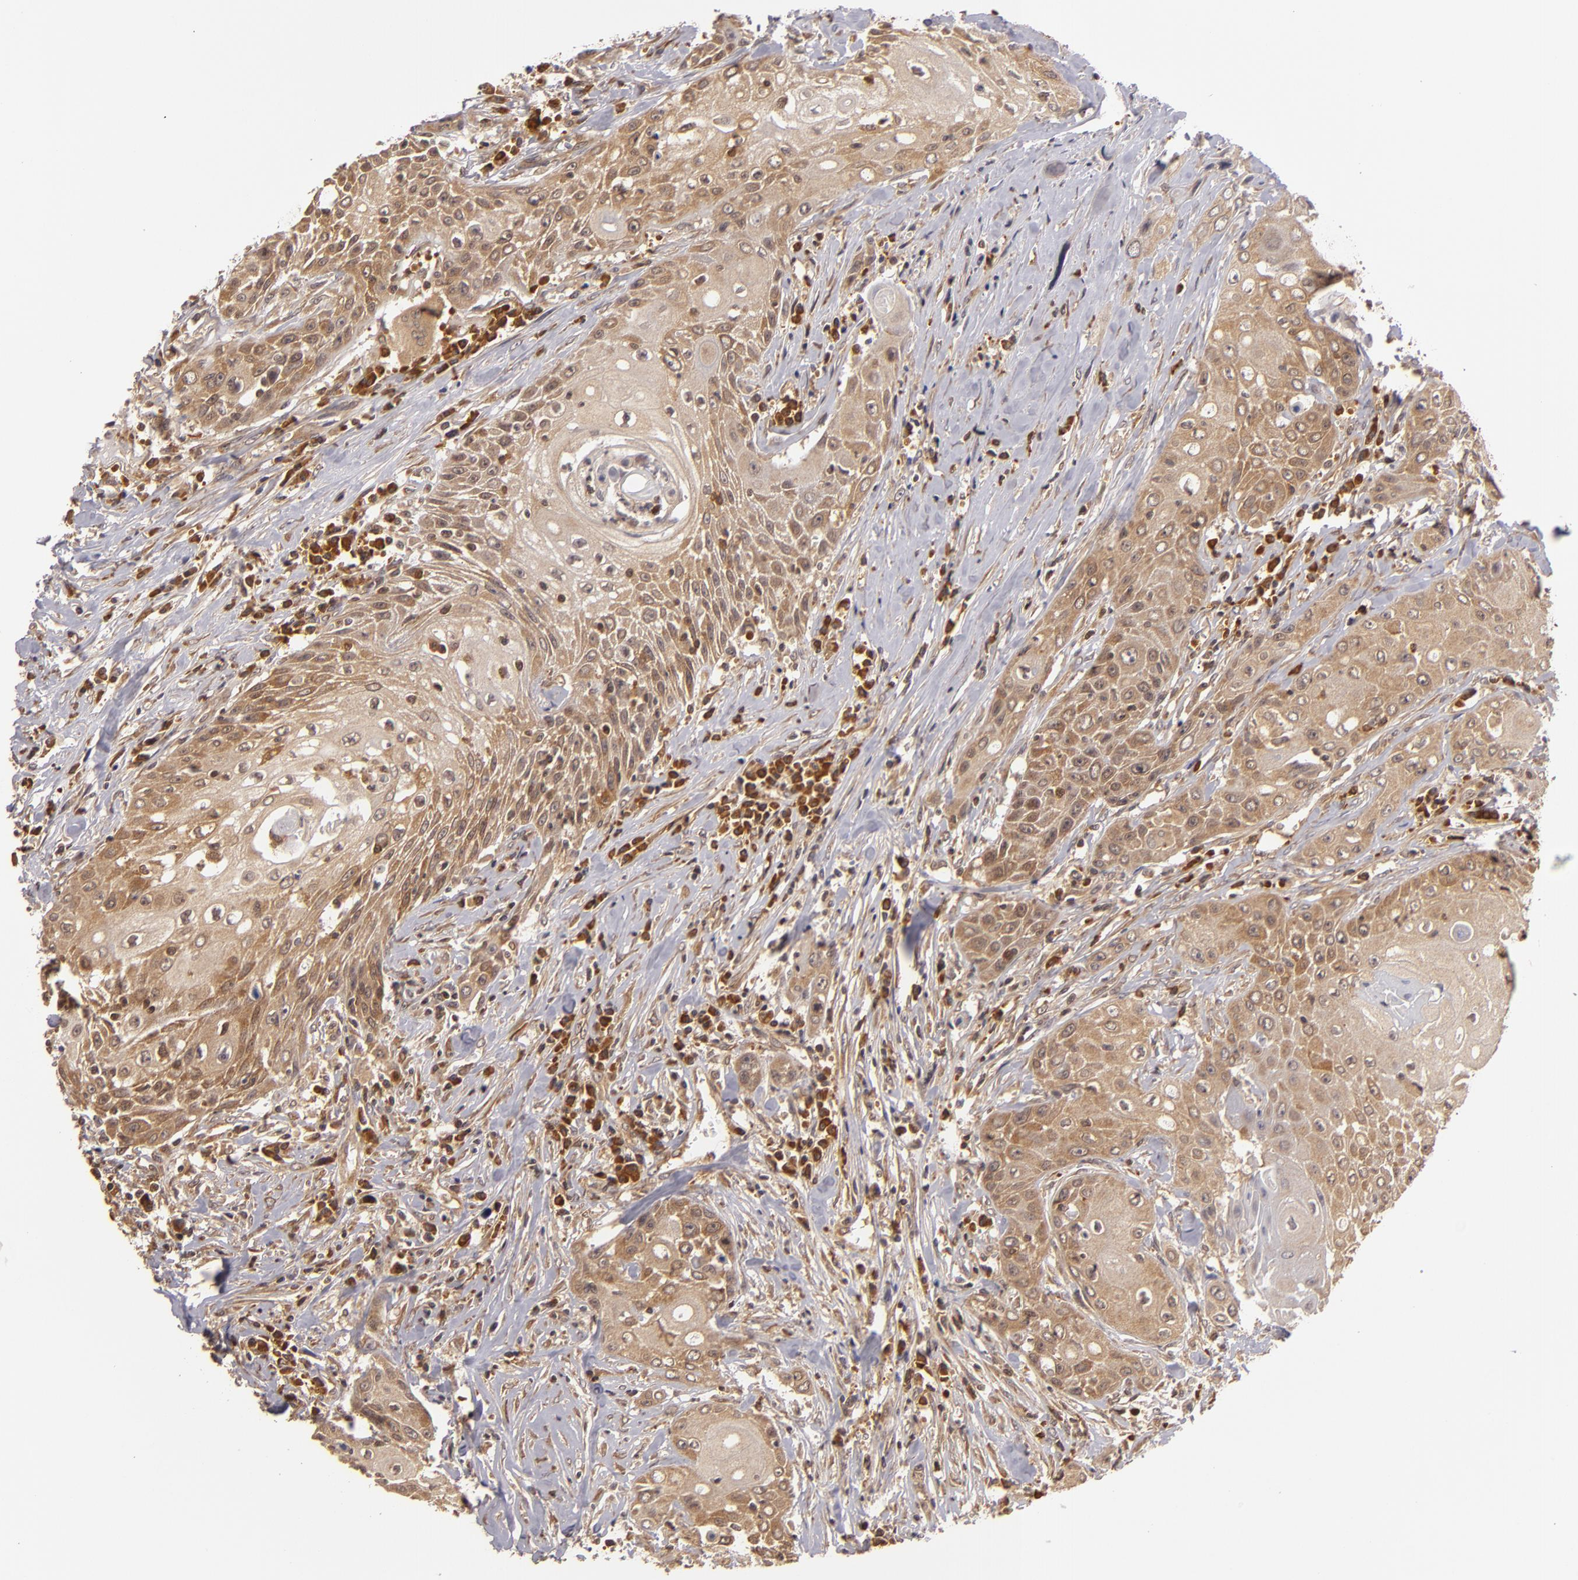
{"staining": {"intensity": "moderate", "quantity": ">75%", "location": "cytoplasmic/membranous"}, "tissue": "head and neck cancer", "cell_type": "Tumor cells", "image_type": "cancer", "snomed": [{"axis": "morphology", "description": "Squamous cell carcinoma, NOS"}, {"axis": "topography", "description": "Oral tissue"}, {"axis": "topography", "description": "Head-Neck"}], "caption": "A micrograph of head and neck cancer (squamous cell carcinoma) stained for a protein exhibits moderate cytoplasmic/membranous brown staining in tumor cells.", "gene": "MAPK3", "patient": {"sex": "female", "age": 82}}